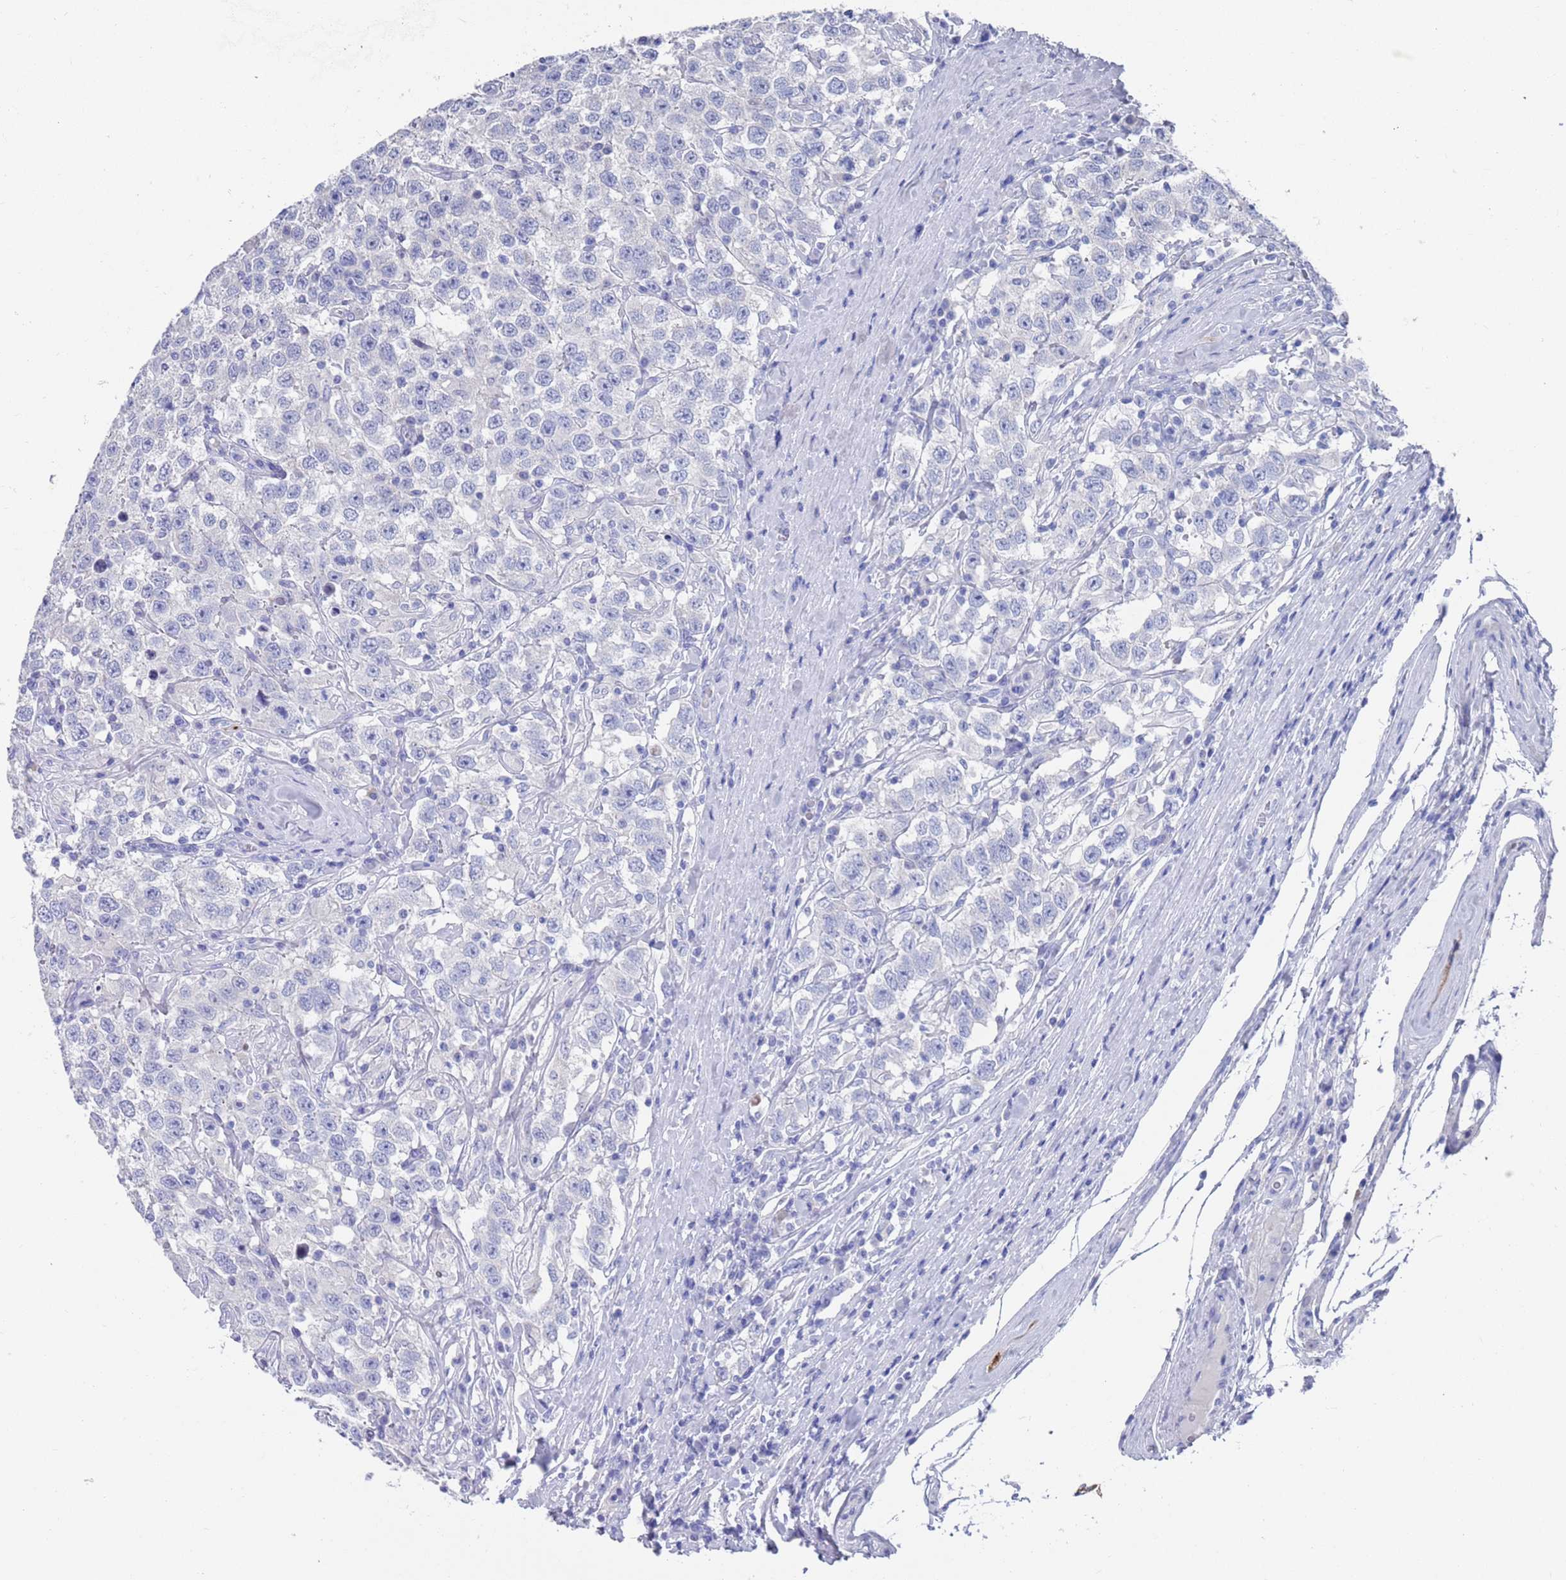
{"staining": {"intensity": "negative", "quantity": "none", "location": "none"}, "tissue": "testis cancer", "cell_type": "Tumor cells", "image_type": "cancer", "snomed": [{"axis": "morphology", "description": "Seminoma, NOS"}, {"axis": "topography", "description": "Testis"}], "caption": "An immunohistochemistry (IHC) photomicrograph of seminoma (testis) is shown. There is no staining in tumor cells of seminoma (testis). (DAB (3,3'-diaminobenzidine) immunohistochemistry (IHC) with hematoxylin counter stain).", "gene": "MTMR2", "patient": {"sex": "male", "age": 41}}